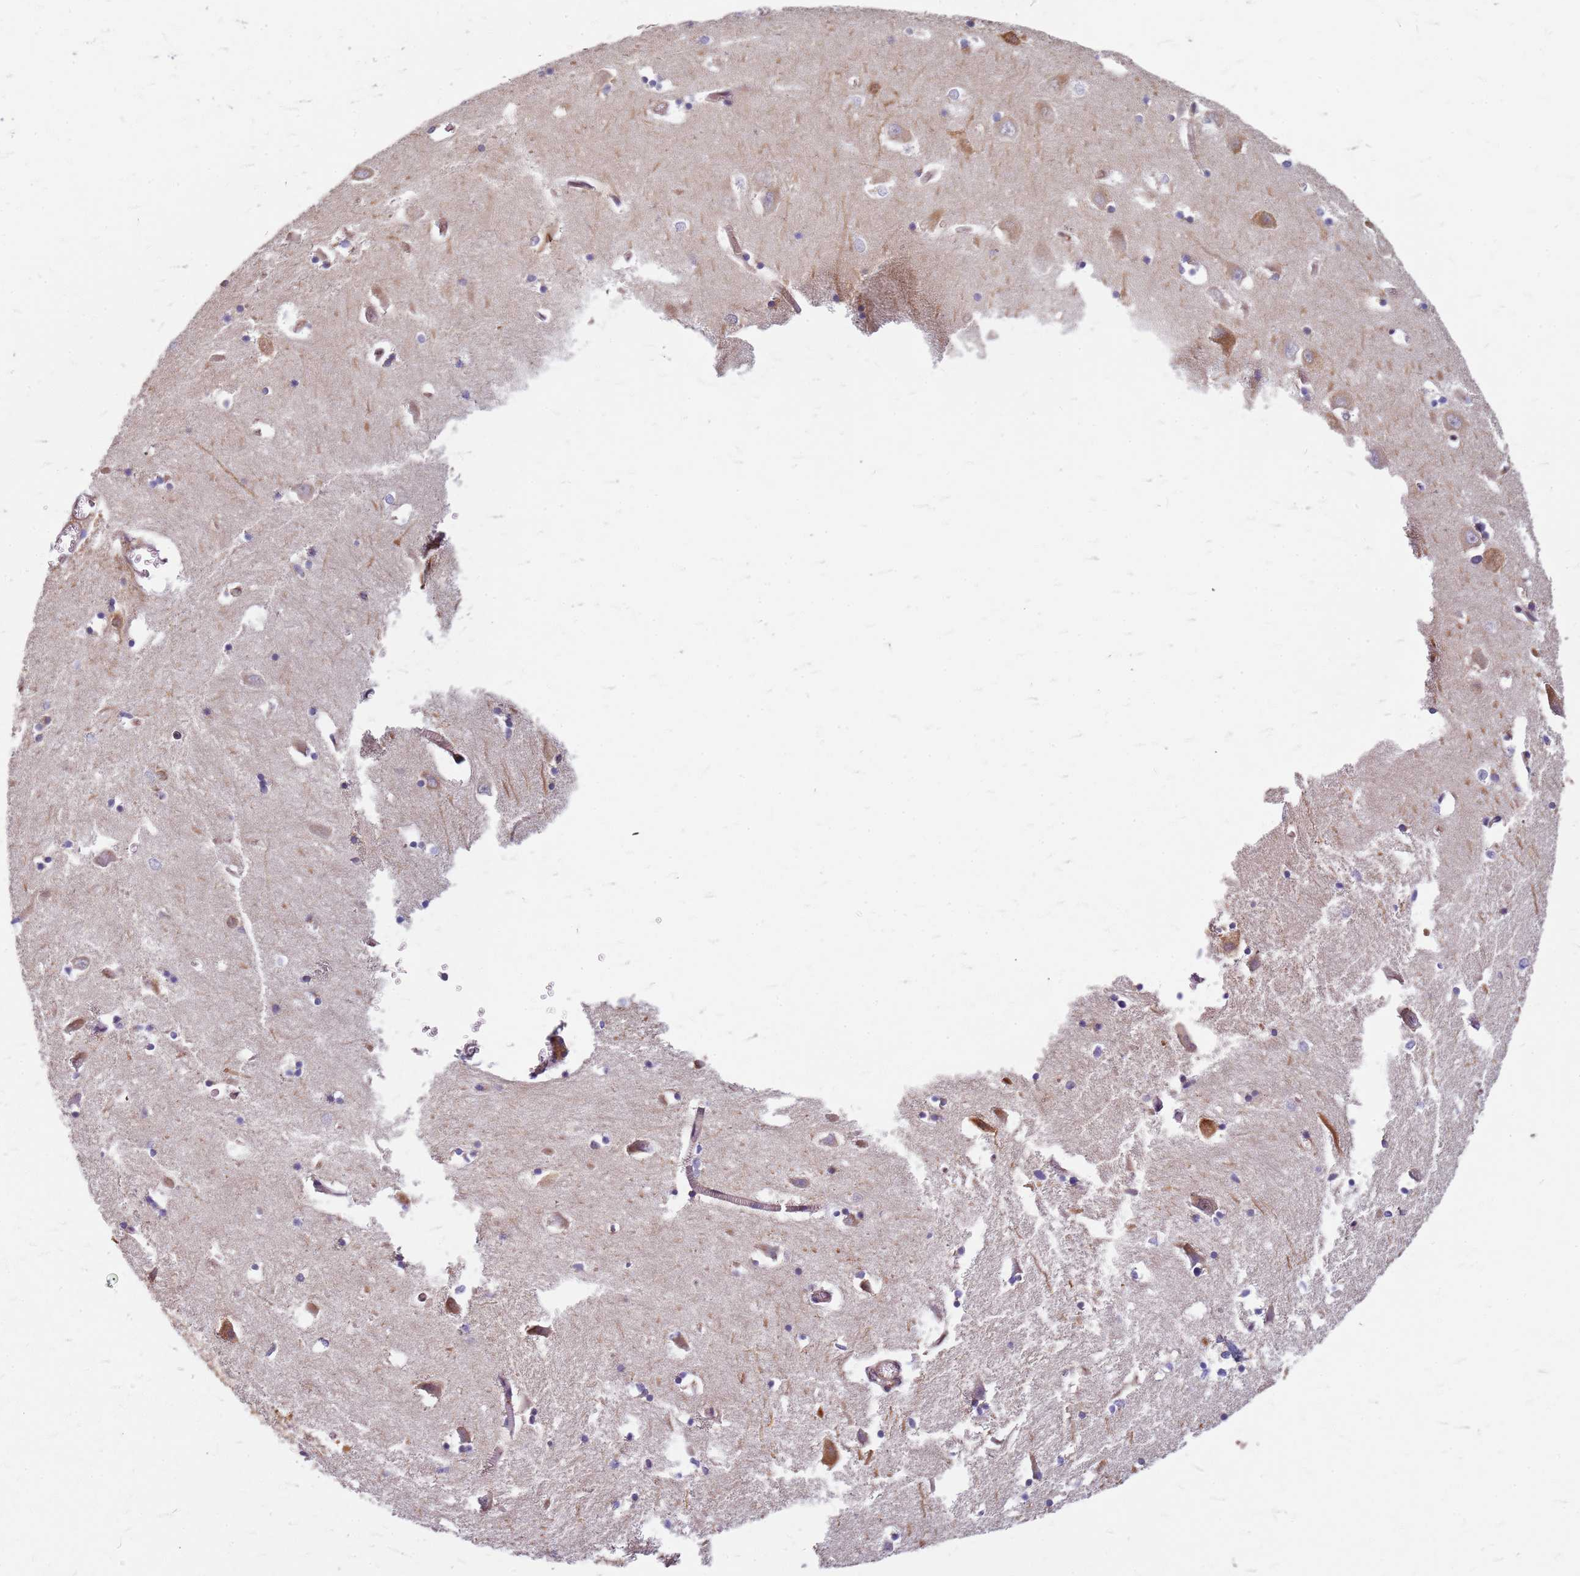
{"staining": {"intensity": "weak", "quantity": "<25%", "location": "cytoplasmic/membranous"}, "tissue": "hippocampus", "cell_type": "Glial cells", "image_type": "normal", "snomed": [{"axis": "morphology", "description": "Normal tissue, NOS"}, {"axis": "topography", "description": "Hippocampus"}], "caption": "A high-resolution histopathology image shows immunohistochemistry (IHC) staining of benign hippocampus, which shows no significant expression in glial cells. Nuclei are stained in blue.", "gene": "HDX", "patient": {"sex": "male", "age": 70}}